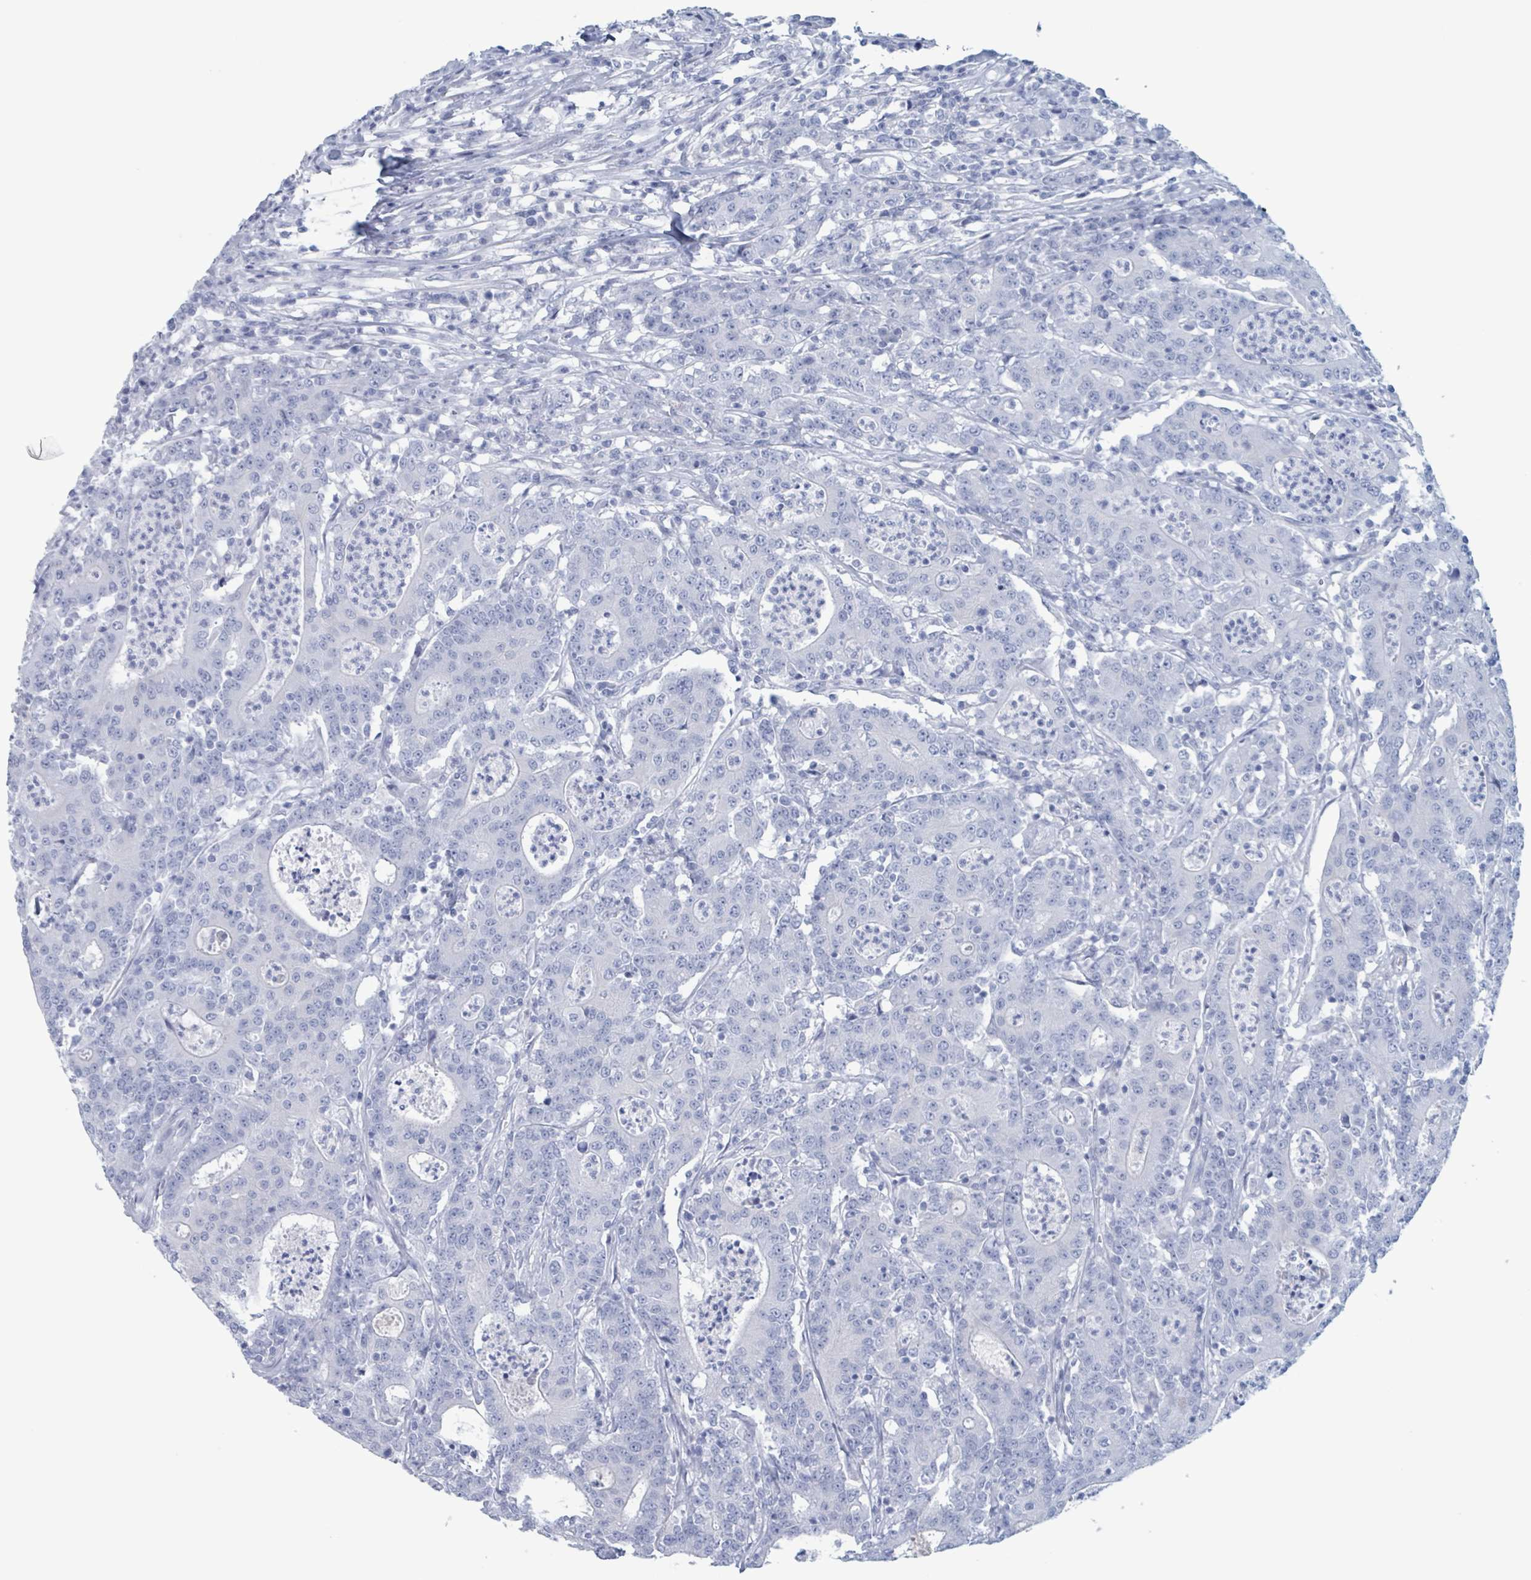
{"staining": {"intensity": "negative", "quantity": "none", "location": "none"}, "tissue": "colorectal cancer", "cell_type": "Tumor cells", "image_type": "cancer", "snomed": [{"axis": "morphology", "description": "Adenocarcinoma, NOS"}, {"axis": "topography", "description": "Colon"}], "caption": "Immunohistochemistry (IHC) of human adenocarcinoma (colorectal) exhibits no staining in tumor cells.", "gene": "KLK4", "patient": {"sex": "male", "age": 83}}